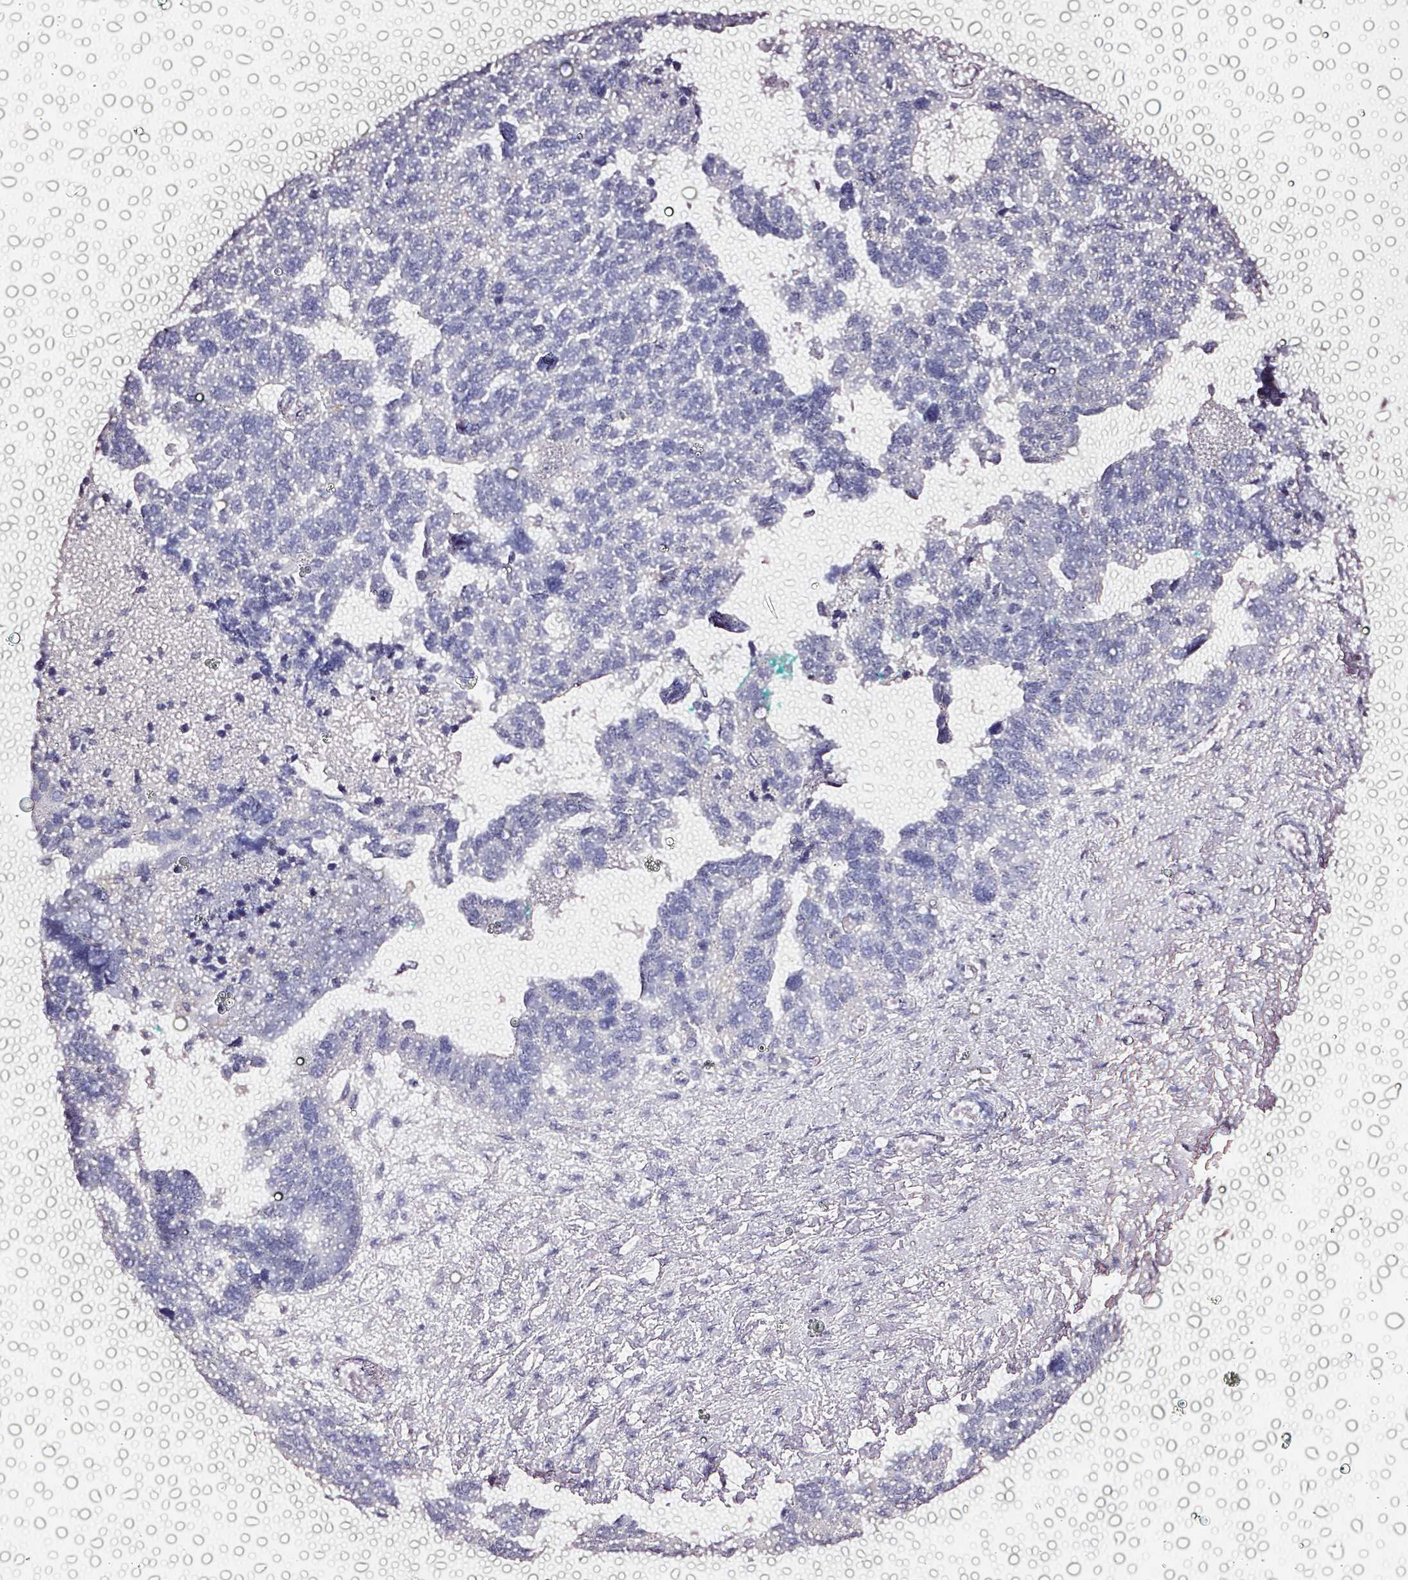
{"staining": {"intensity": "negative", "quantity": "none", "location": "none"}, "tissue": "ovarian cancer", "cell_type": "Tumor cells", "image_type": "cancer", "snomed": [{"axis": "morphology", "description": "Cystadenocarcinoma, serous, NOS"}, {"axis": "topography", "description": "Ovary"}], "caption": "IHC of ovarian serous cystadenocarcinoma shows no staining in tumor cells.", "gene": "CYB561A3", "patient": {"sex": "female", "age": 64}}